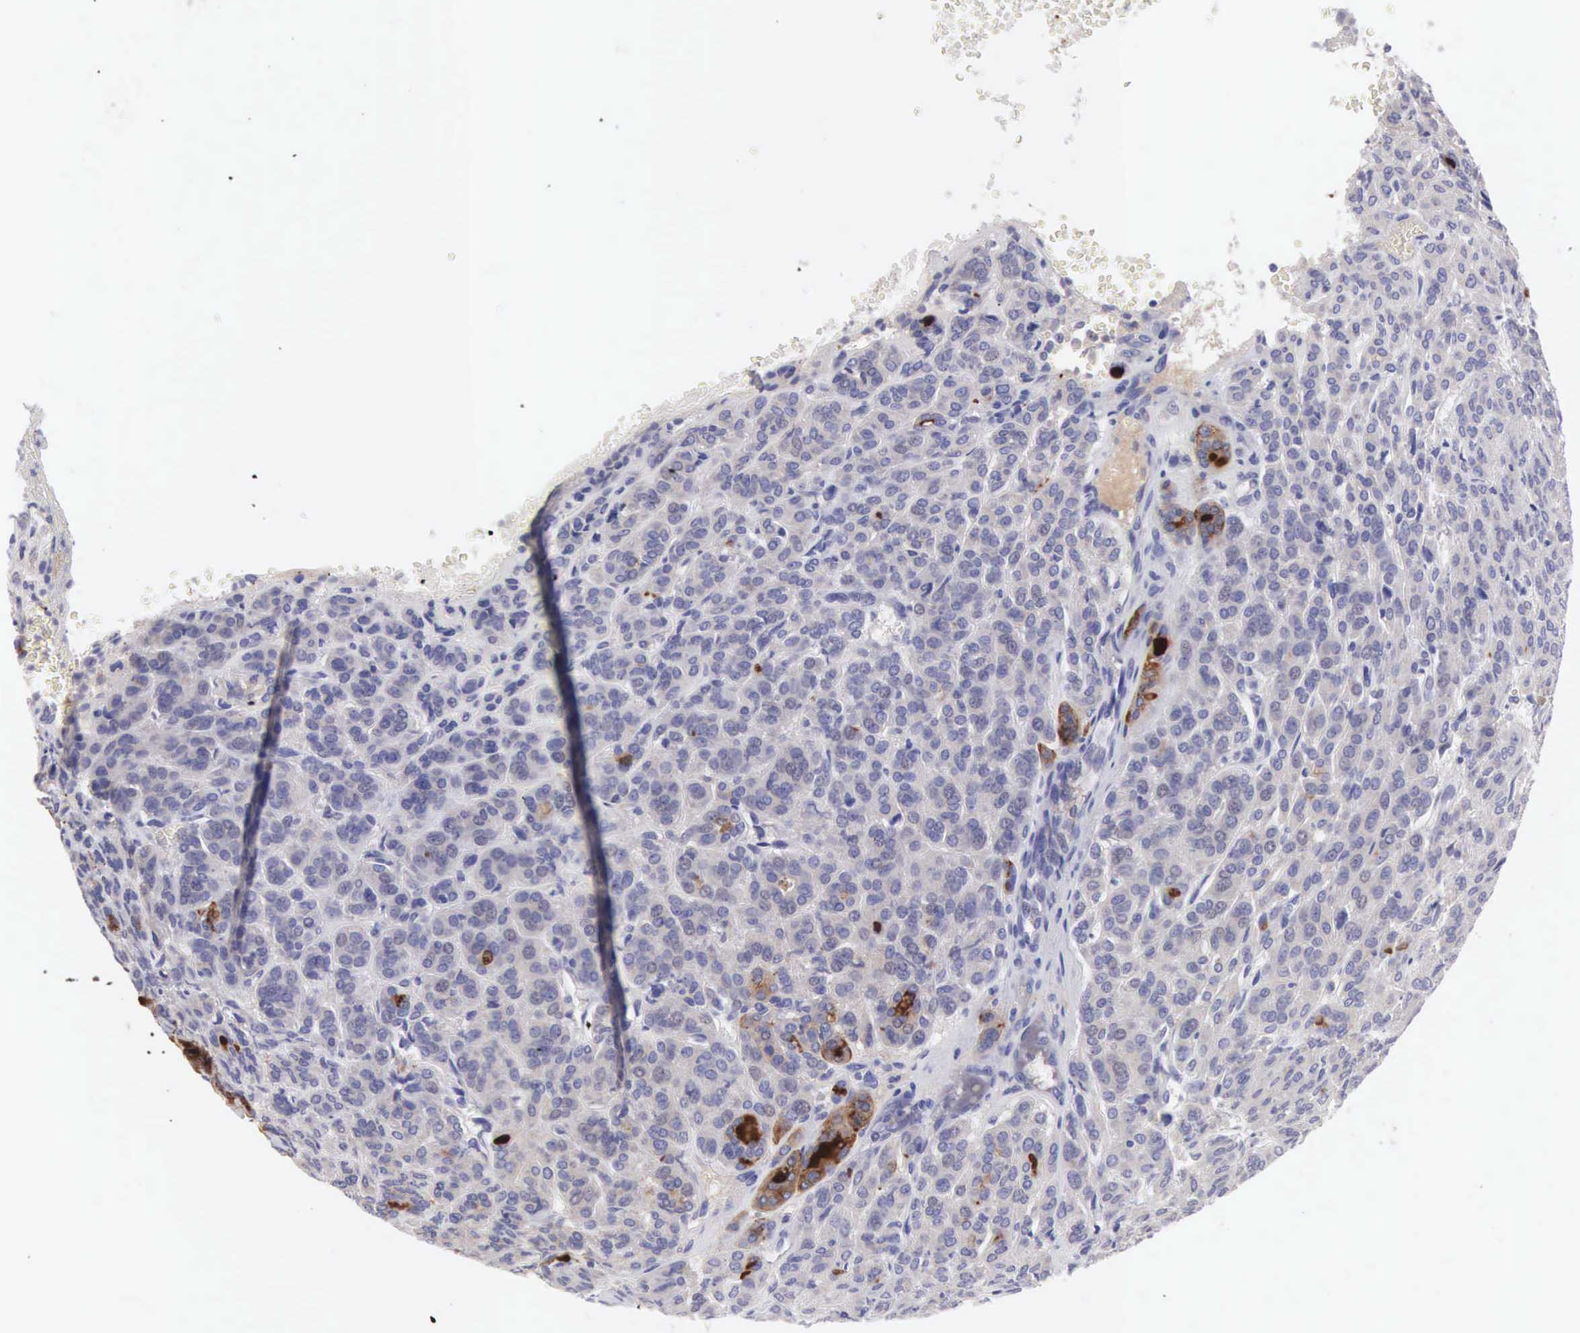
{"staining": {"intensity": "negative", "quantity": "none", "location": "none"}, "tissue": "thyroid cancer", "cell_type": "Tumor cells", "image_type": "cancer", "snomed": [{"axis": "morphology", "description": "Follicular adenoma carcinoma, NOS"}, {"axis": "topography", "description": "Thyroid gland"}], "caption": "This is a histopathology image of IHC staining of thyroid cancer, which shows no positivity in tumor cells.", "gene": "SLITRK4", "patient": {"sex": "female", "age": 71}}